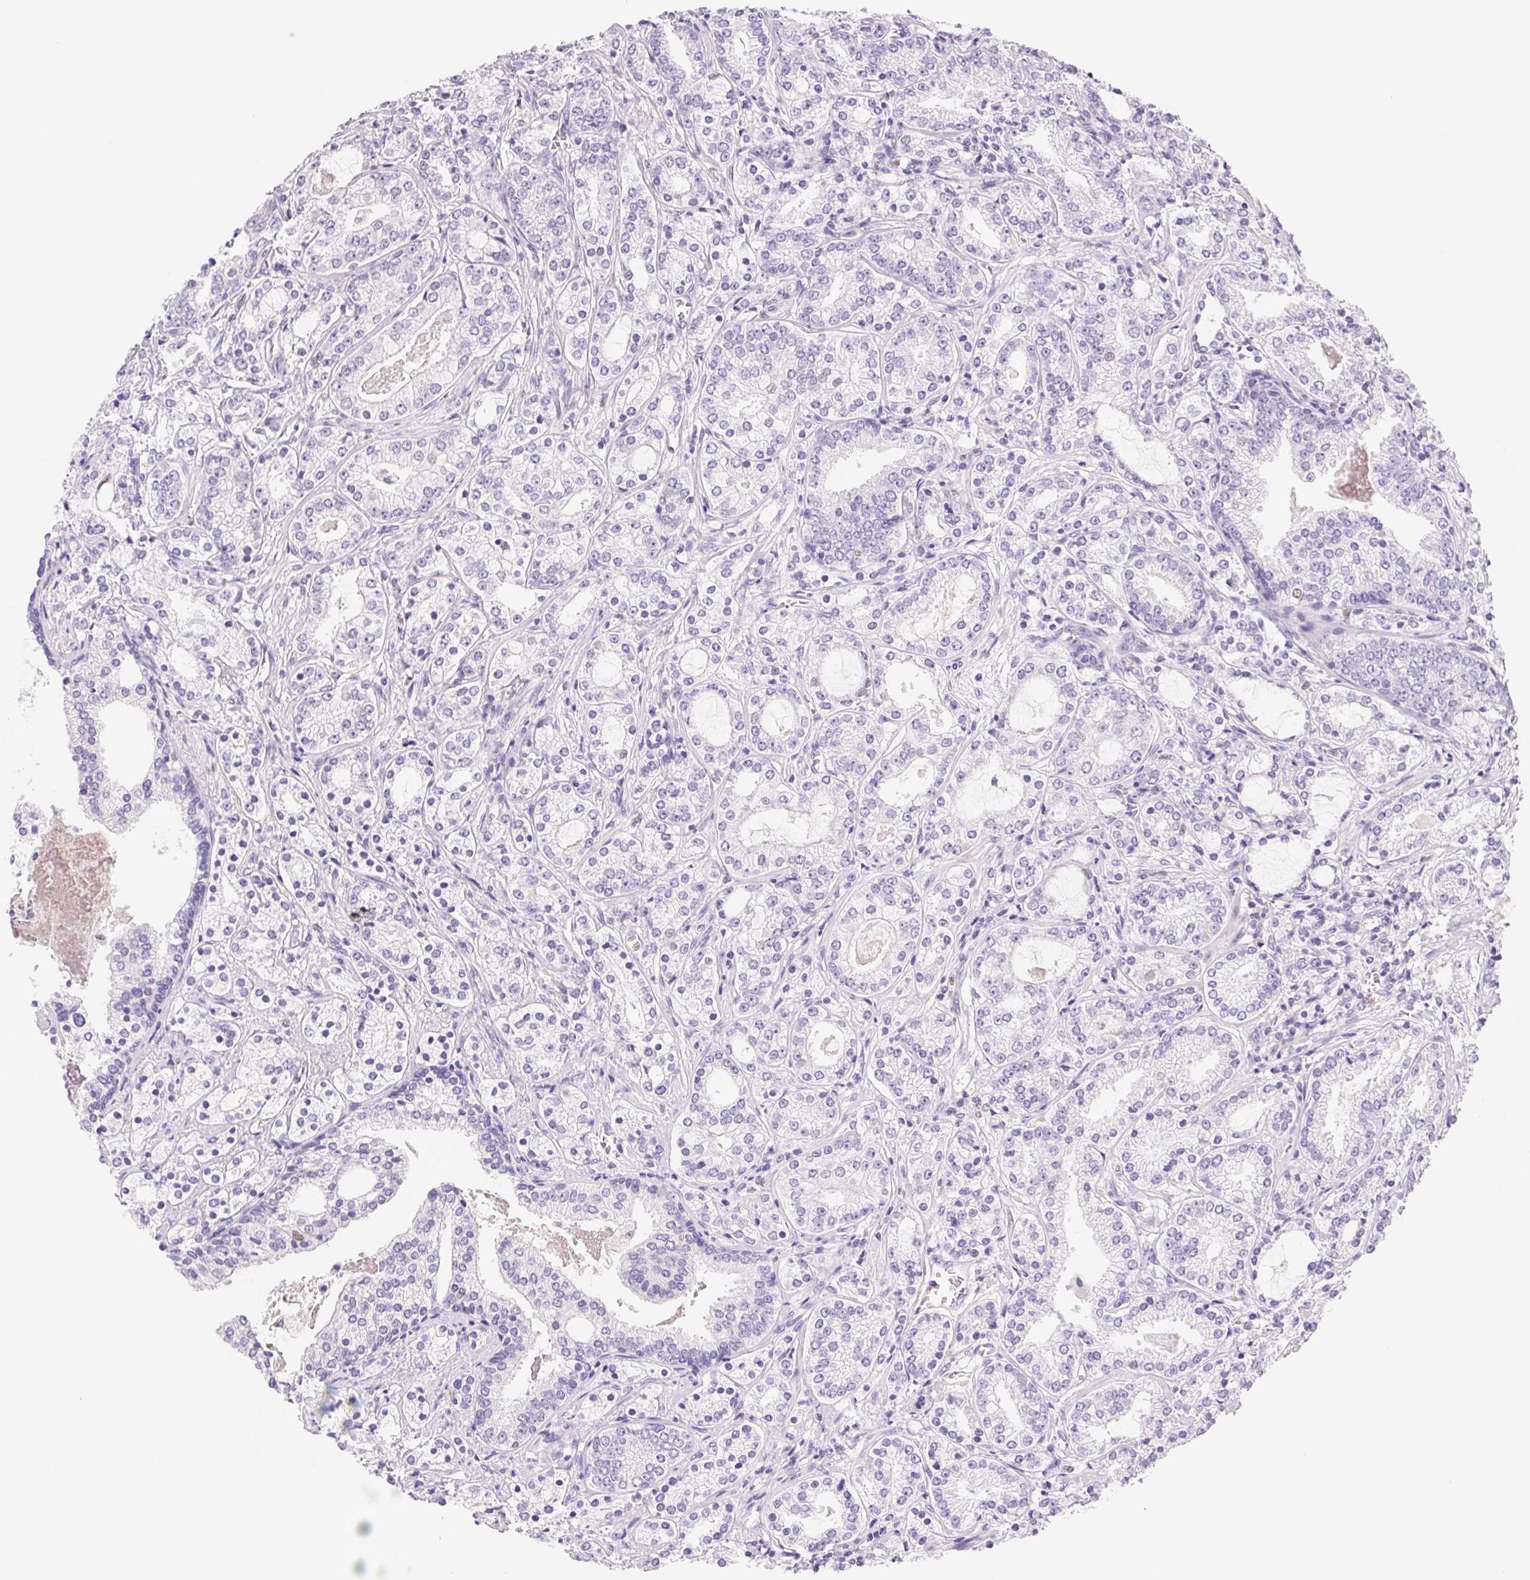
{"staining": {"intensity": "negative", "quantity": "none", "location": "none"}, "tissue": "prostate cancer", "cell_type": "Tumor cells", "image_type": "cancer", "snomed": [{"axis": "morphology", "description": "Adenocarcinoma, Medium grade"}, {"axis": "topography", "description": "Prostate"}], "caption": "Protein analysis of prostate cancer (medium-grade adenocarcinoma) exhibits no significant positivity in tumor cells.", "gene": "ASGR2", "patient": {"sex": "male", "age": 57}}